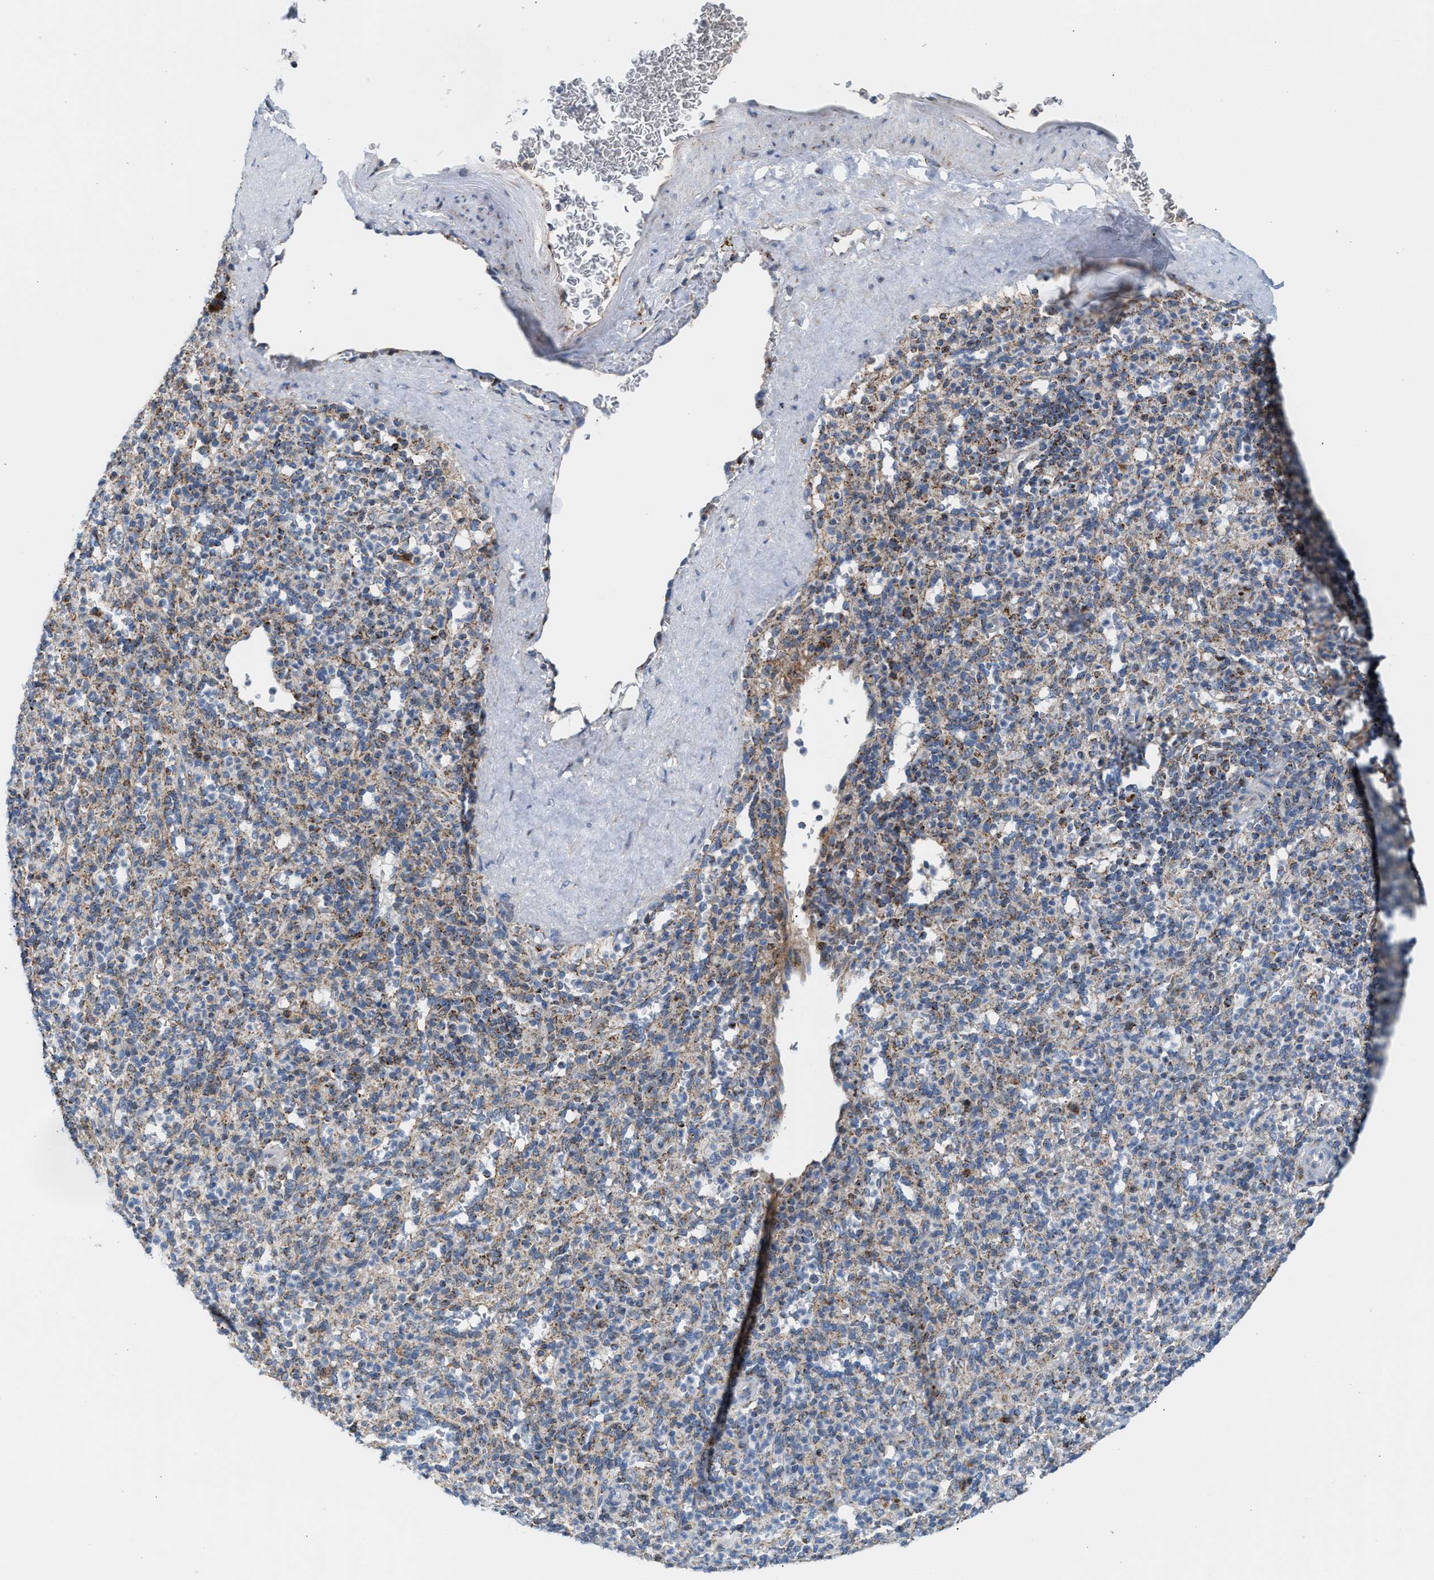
{"staining": {"intensity": "weak", "quantity": "25%-75%", "location": "cytoplasmic/membranous"}, "tissue": "spleen", "cell_type": "Cells in red pulp", "image_type": "normal", "snomed": [{"axis": "morphology", "description": "Normal tissue, NOS"}, {"axis": "topography", "description": "Spleen"}], "caption": "Immunohistochemistry (IHC) histopathology image of benign human spleen stained for a protein (brown), which exhibits low levels of weak cytoplasmic/membranous staining in approximately 25%-75% of cells in red pulp.", "gene": "PMPCA", "patient": {"sex": "male", "age": 36}}